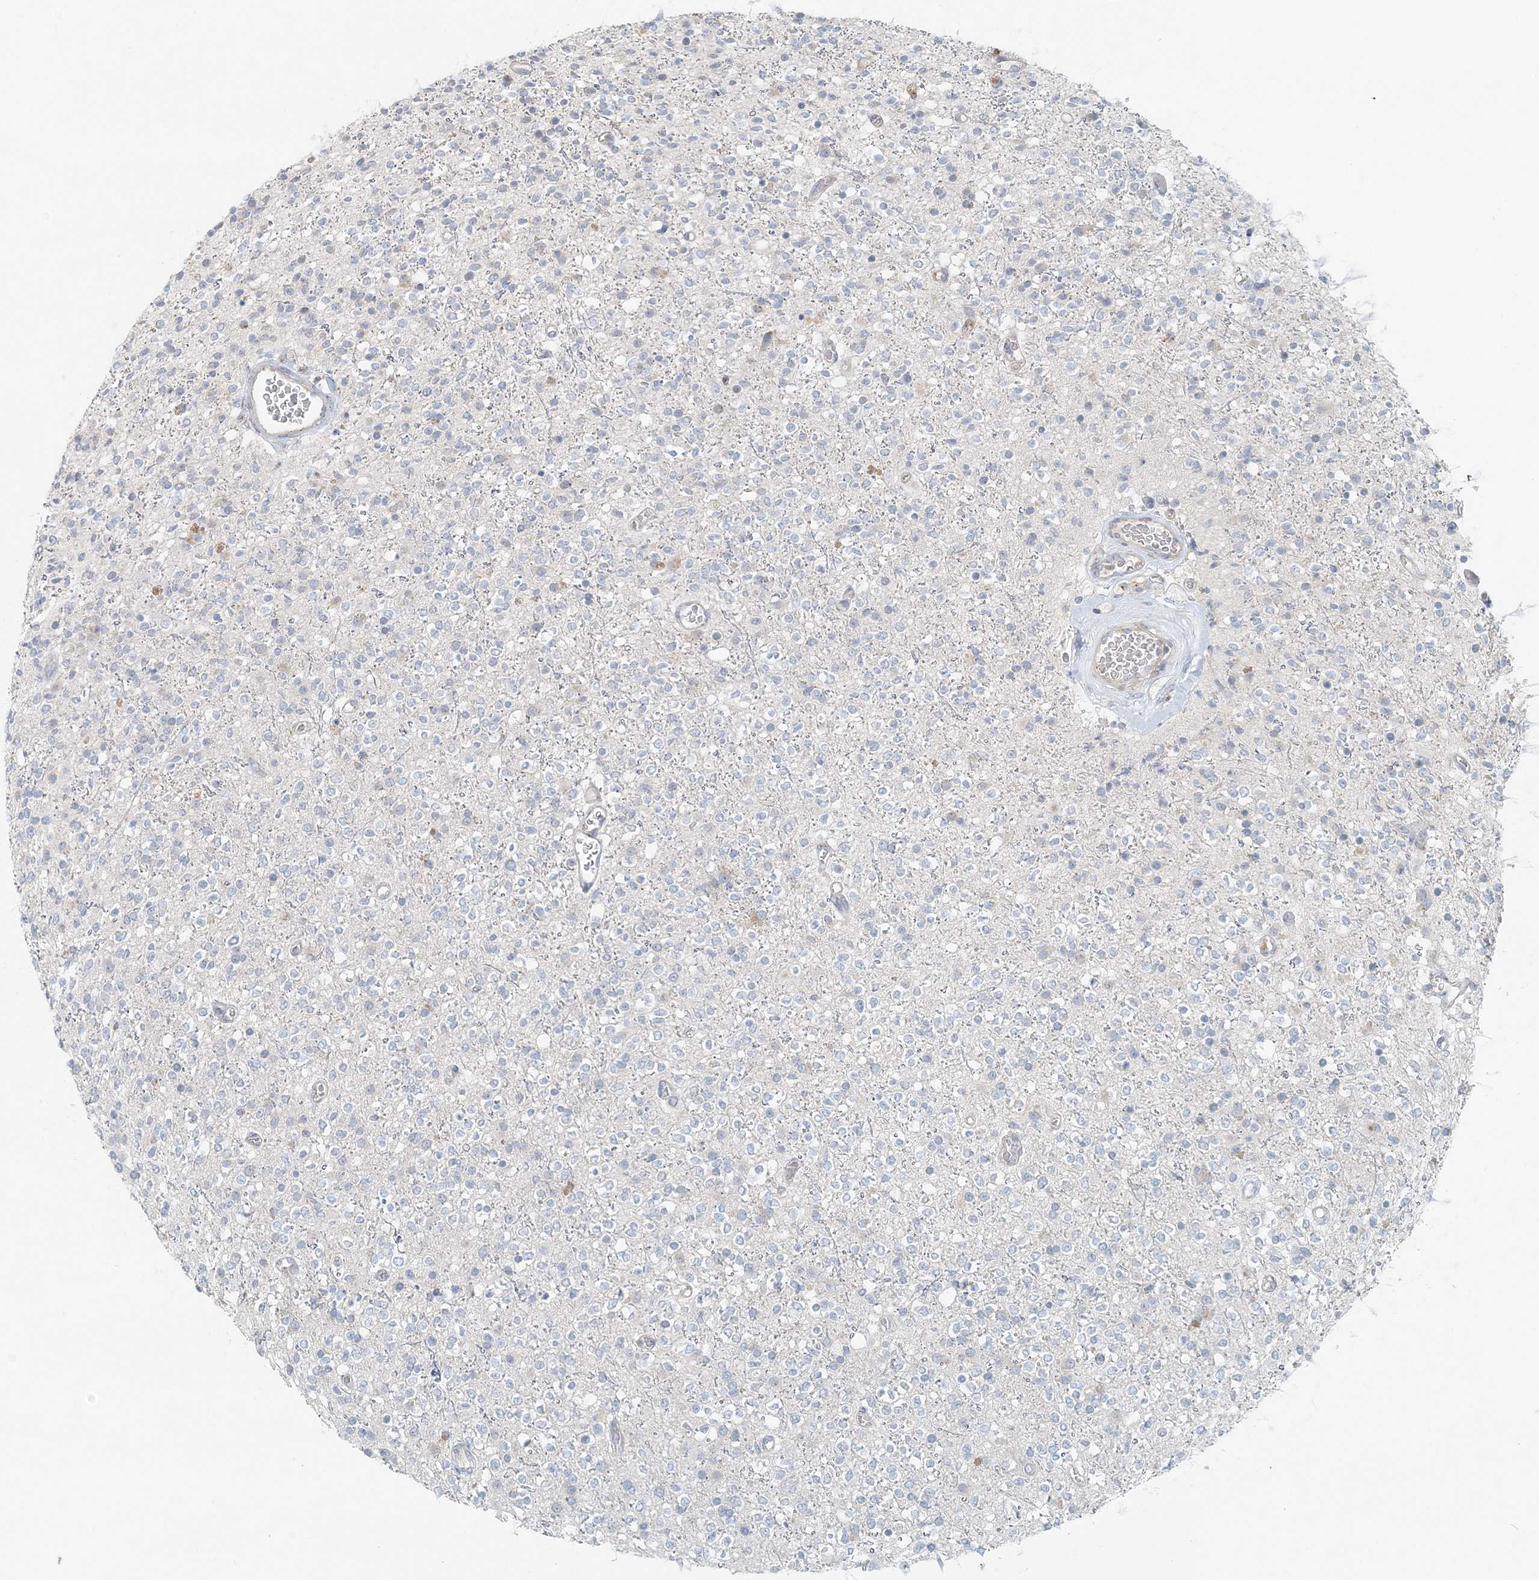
{"staining": {"intensity": "negative", "quantity": "none", "location": "none"}, "tissue": "glioma", "cell_type": "Tumor cells", "image_type": "cancer", "snomed": [{"axis": "morphology", "description": "Glioma, malignant, High grade"}, {"axis": "topography", "description": "Brain"}], "caption": "Immunohistochemical staining of malignant glioma (high-grade) shows no significant positivity in tumor cells.", "gene": "NAA11", "patient": {"sex": "male", "age": 34}}